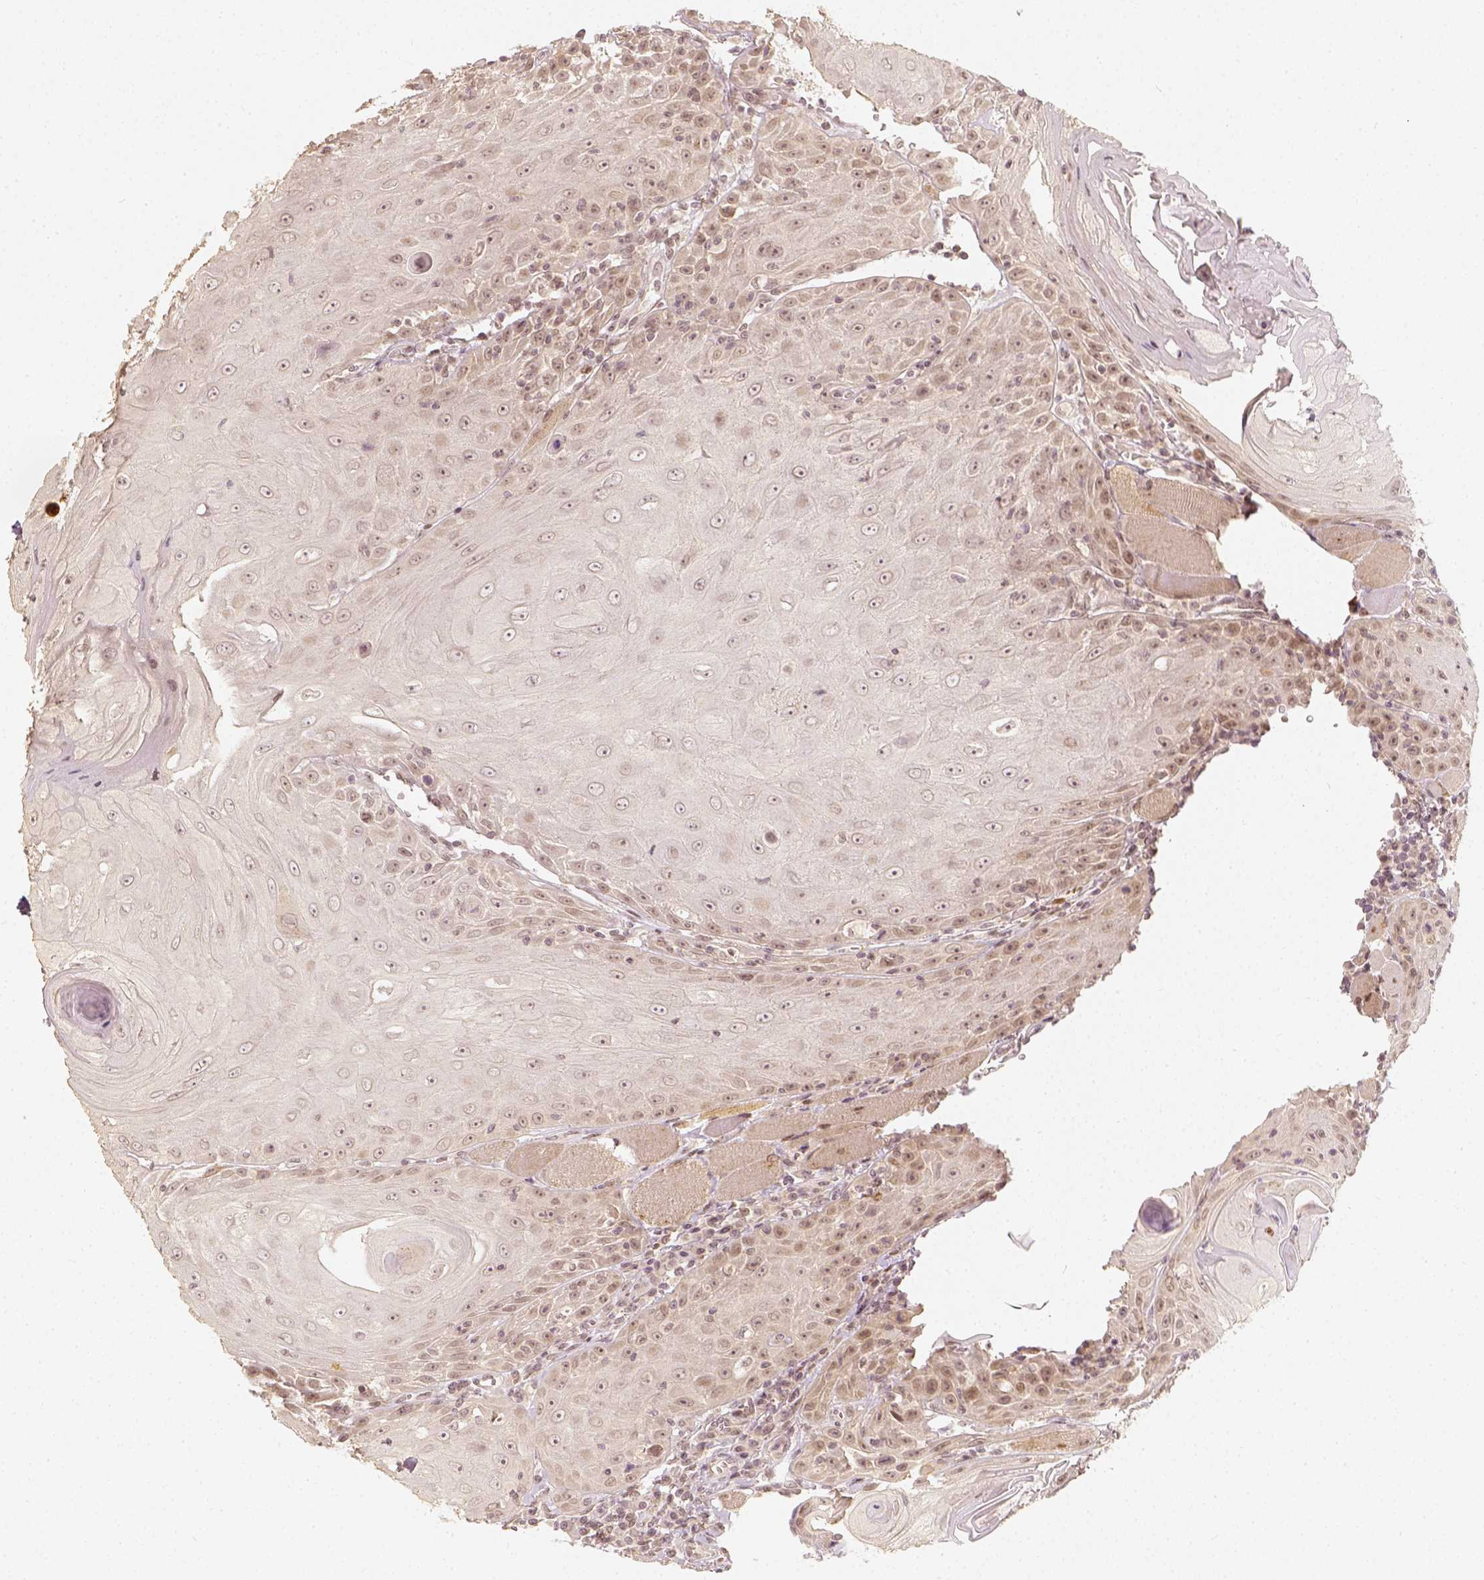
{"staining": {"intensity": "negative", "quantity": "none", "location": "none"}, "tissue": "head and neck cancer", "cell_type": "Tumor cells", "image_type": "cancer", "snomed": [{"axis": "morphology", "description": "Squamous cell carcinoma, NOS"}, {"axis": "topography", "description": "Head-Neck"}], "caption": "A histopathology image of human head and neck squamous cell carcinoma is negative for staining in tumor cells.", "gene": "ZMAT3", "patient": {"sex": "male", "age": 52}}